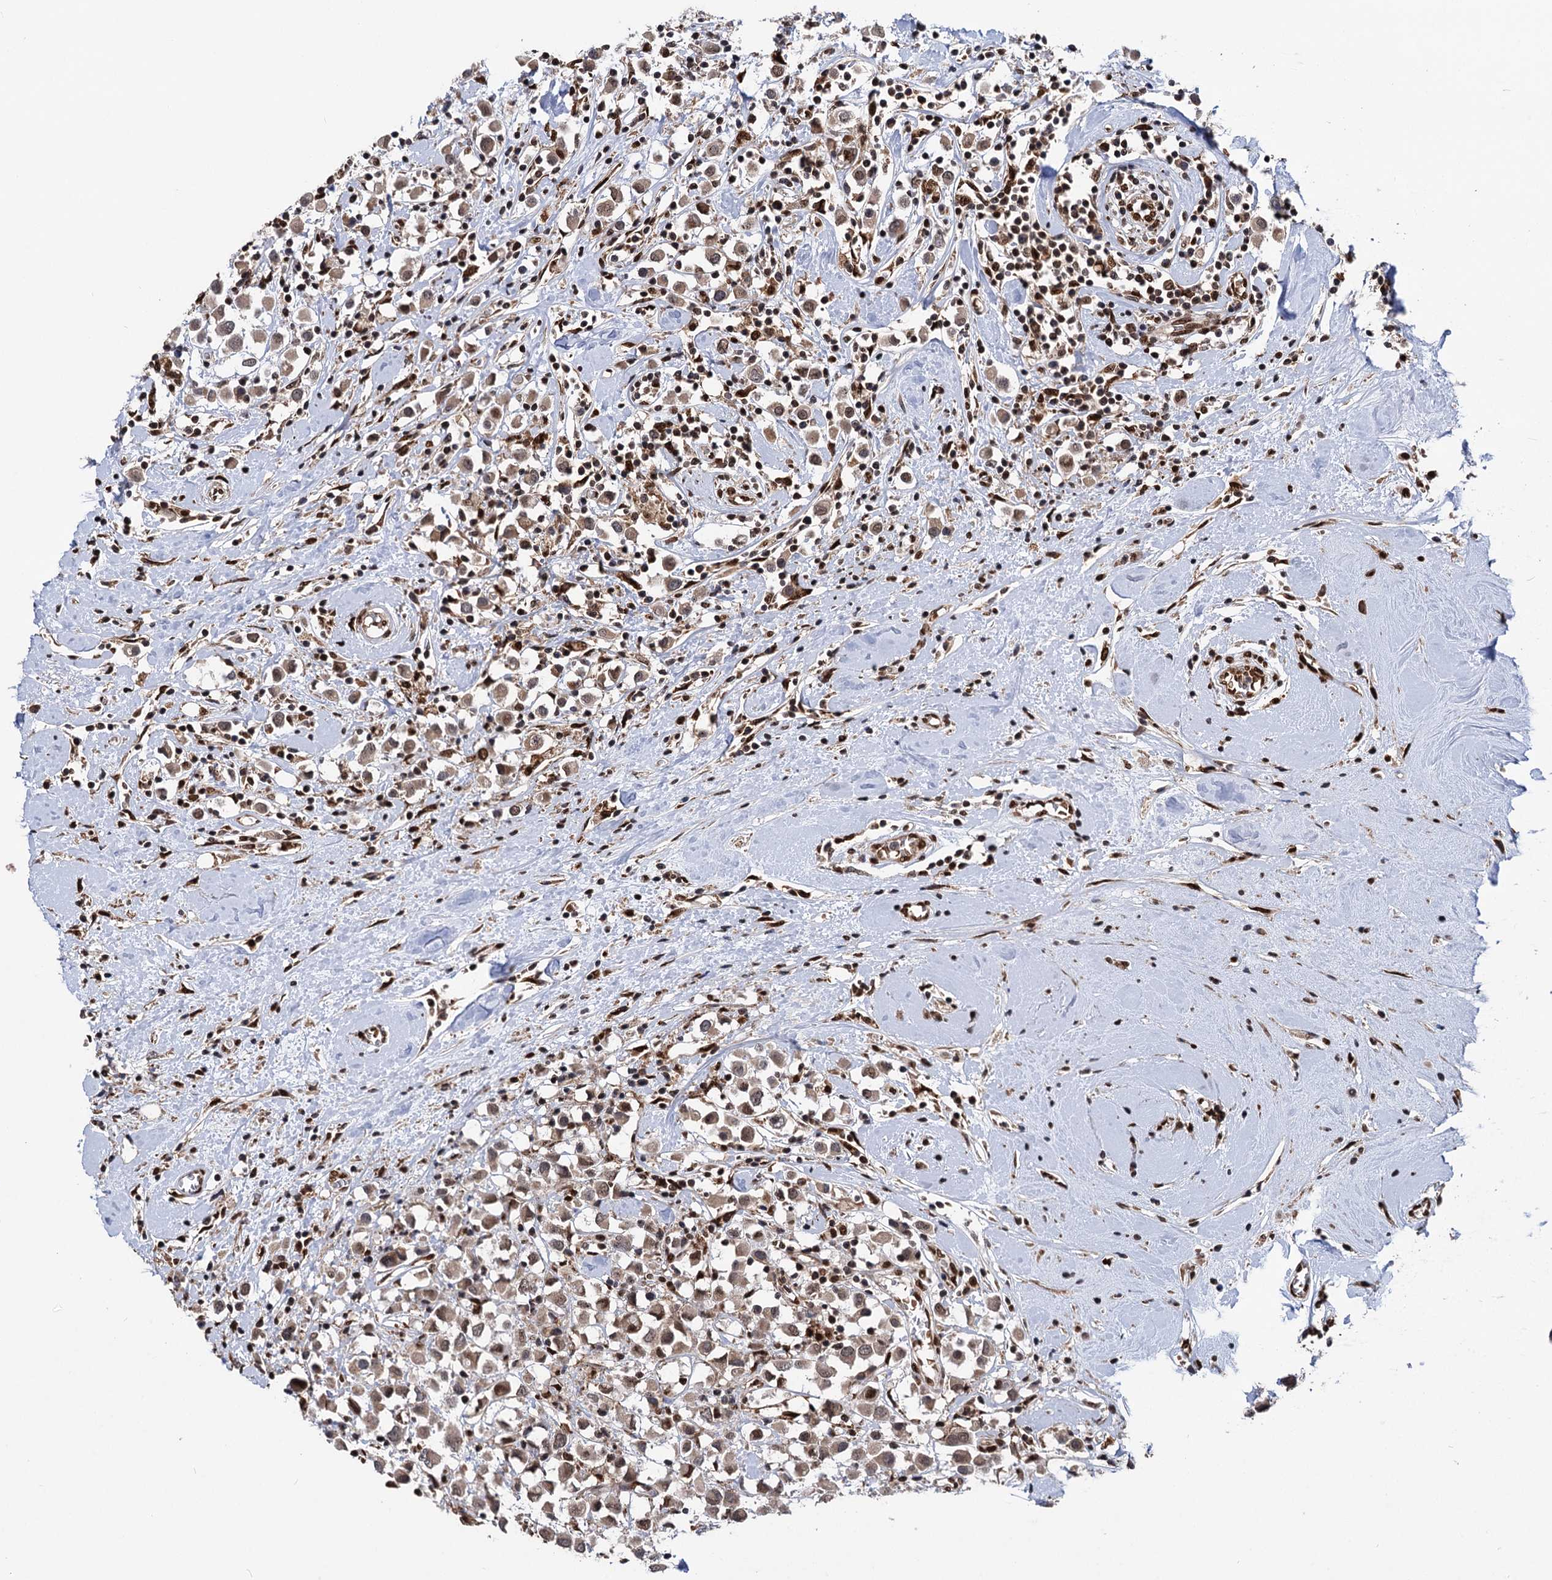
{"staining": {"intensity": "moderate", "quantity": ">75%", "location": "cytoplasmic/membranous,nuclear"}, "tissue": "breast cancer", "cell_type": "Tumor cells", "image_type": "cancer", "snomed": [{"axis": "morphology", "description": "Duct carcinoma"}, {"axis": "topography", "description": "Breast"}], "caption": "Immunohistochemical staining of breast intraductal carcinoma displays medium levels of moderate cytoplasmic/membranous and nuclear protein staining in about >75% of tumor cells.", "gene": "MESD", "patient": {"sex": "female", "age": 61}}